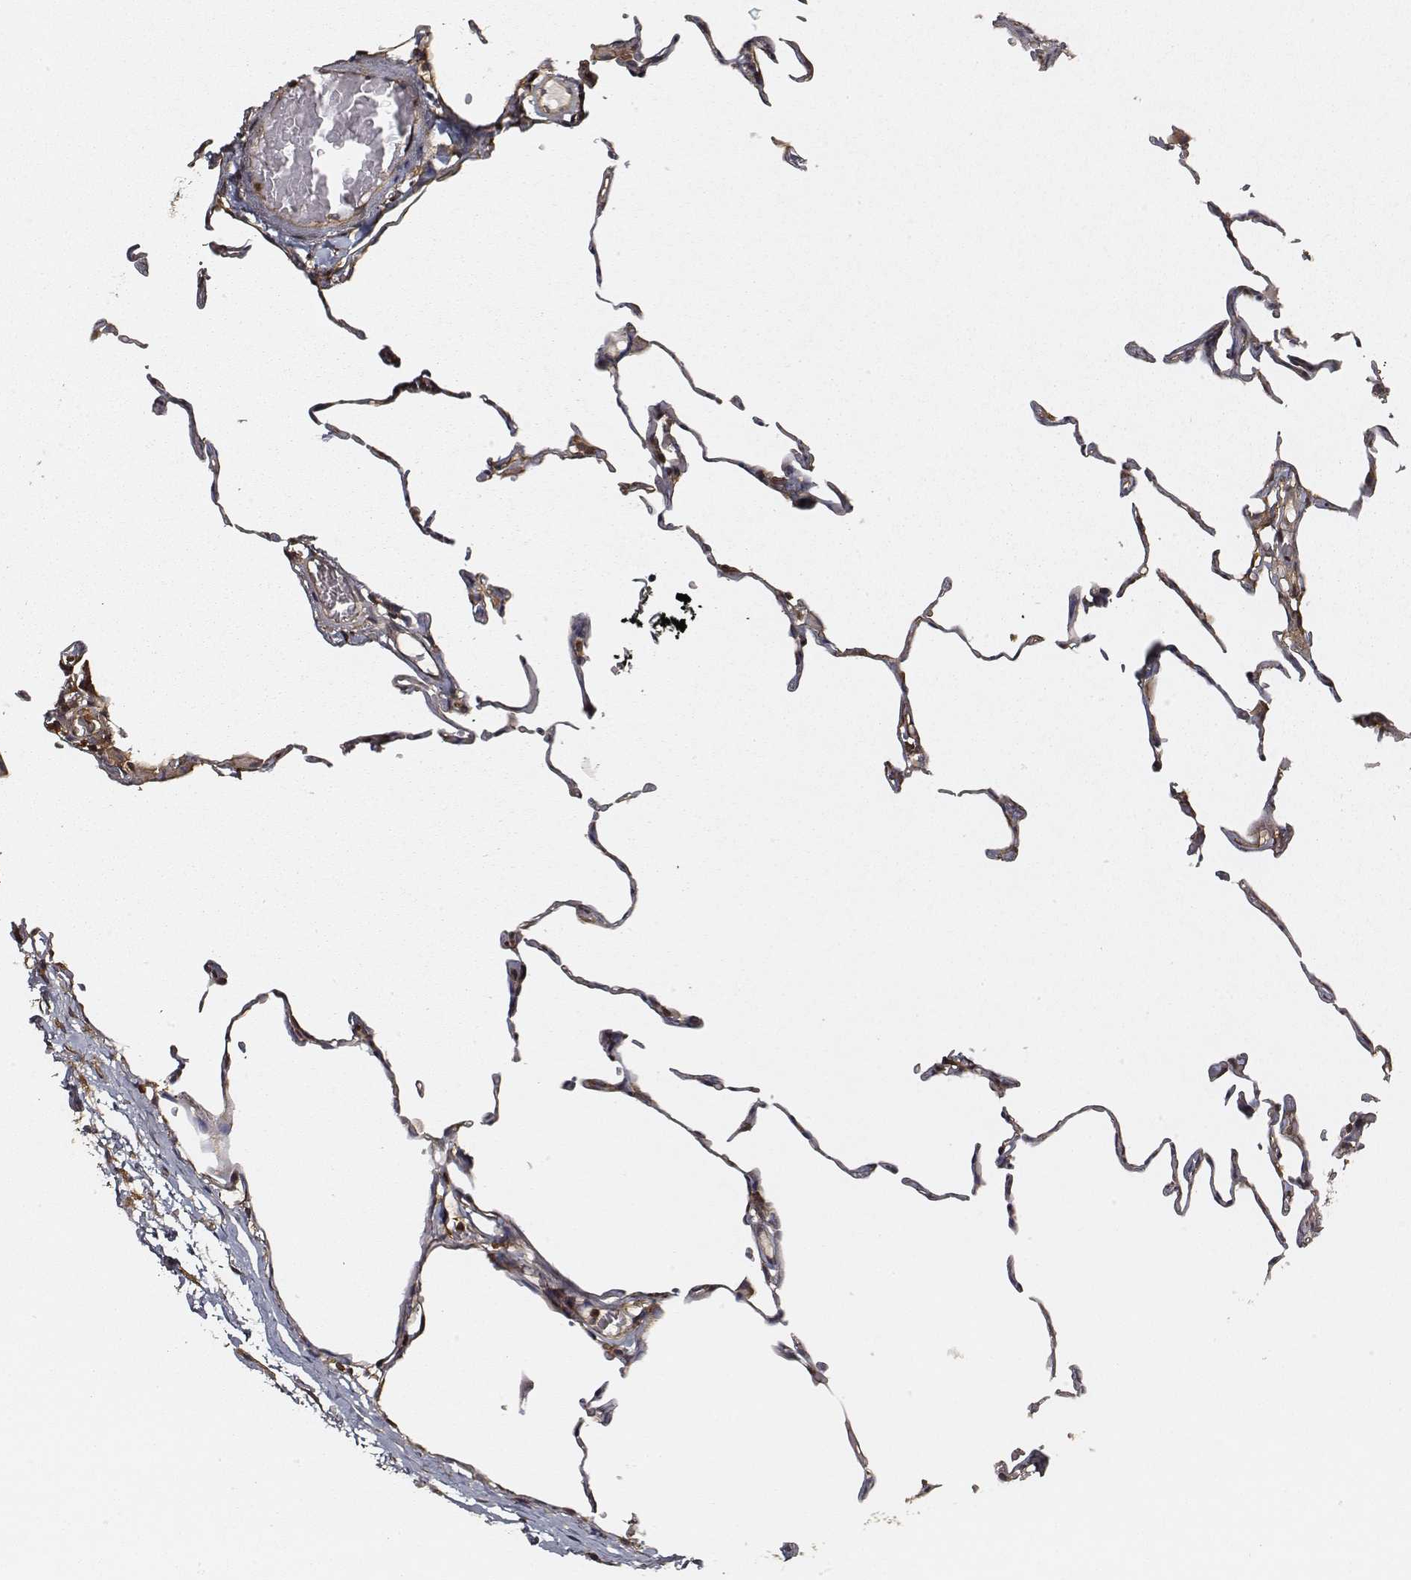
{"staining": {"intensity": "moderate", "quantity": "<25%", "location": "cytoplasmic/membranous"}, "tissue": "lung", "cell_type": "Alveolar cells", "image_type": "normal", "snomed": [{"axis": "morphology", "description": "Normal tissue, NOS"}, {"axis": "topography", "description": "Lung"}], "caption": "Protein staining reveals moderate cytoplasmic/membranous positivity in about <25% of alveolar cells in normal lung.", "gene": "CARS1", "patient": {"sex": "female", "age": 57}}